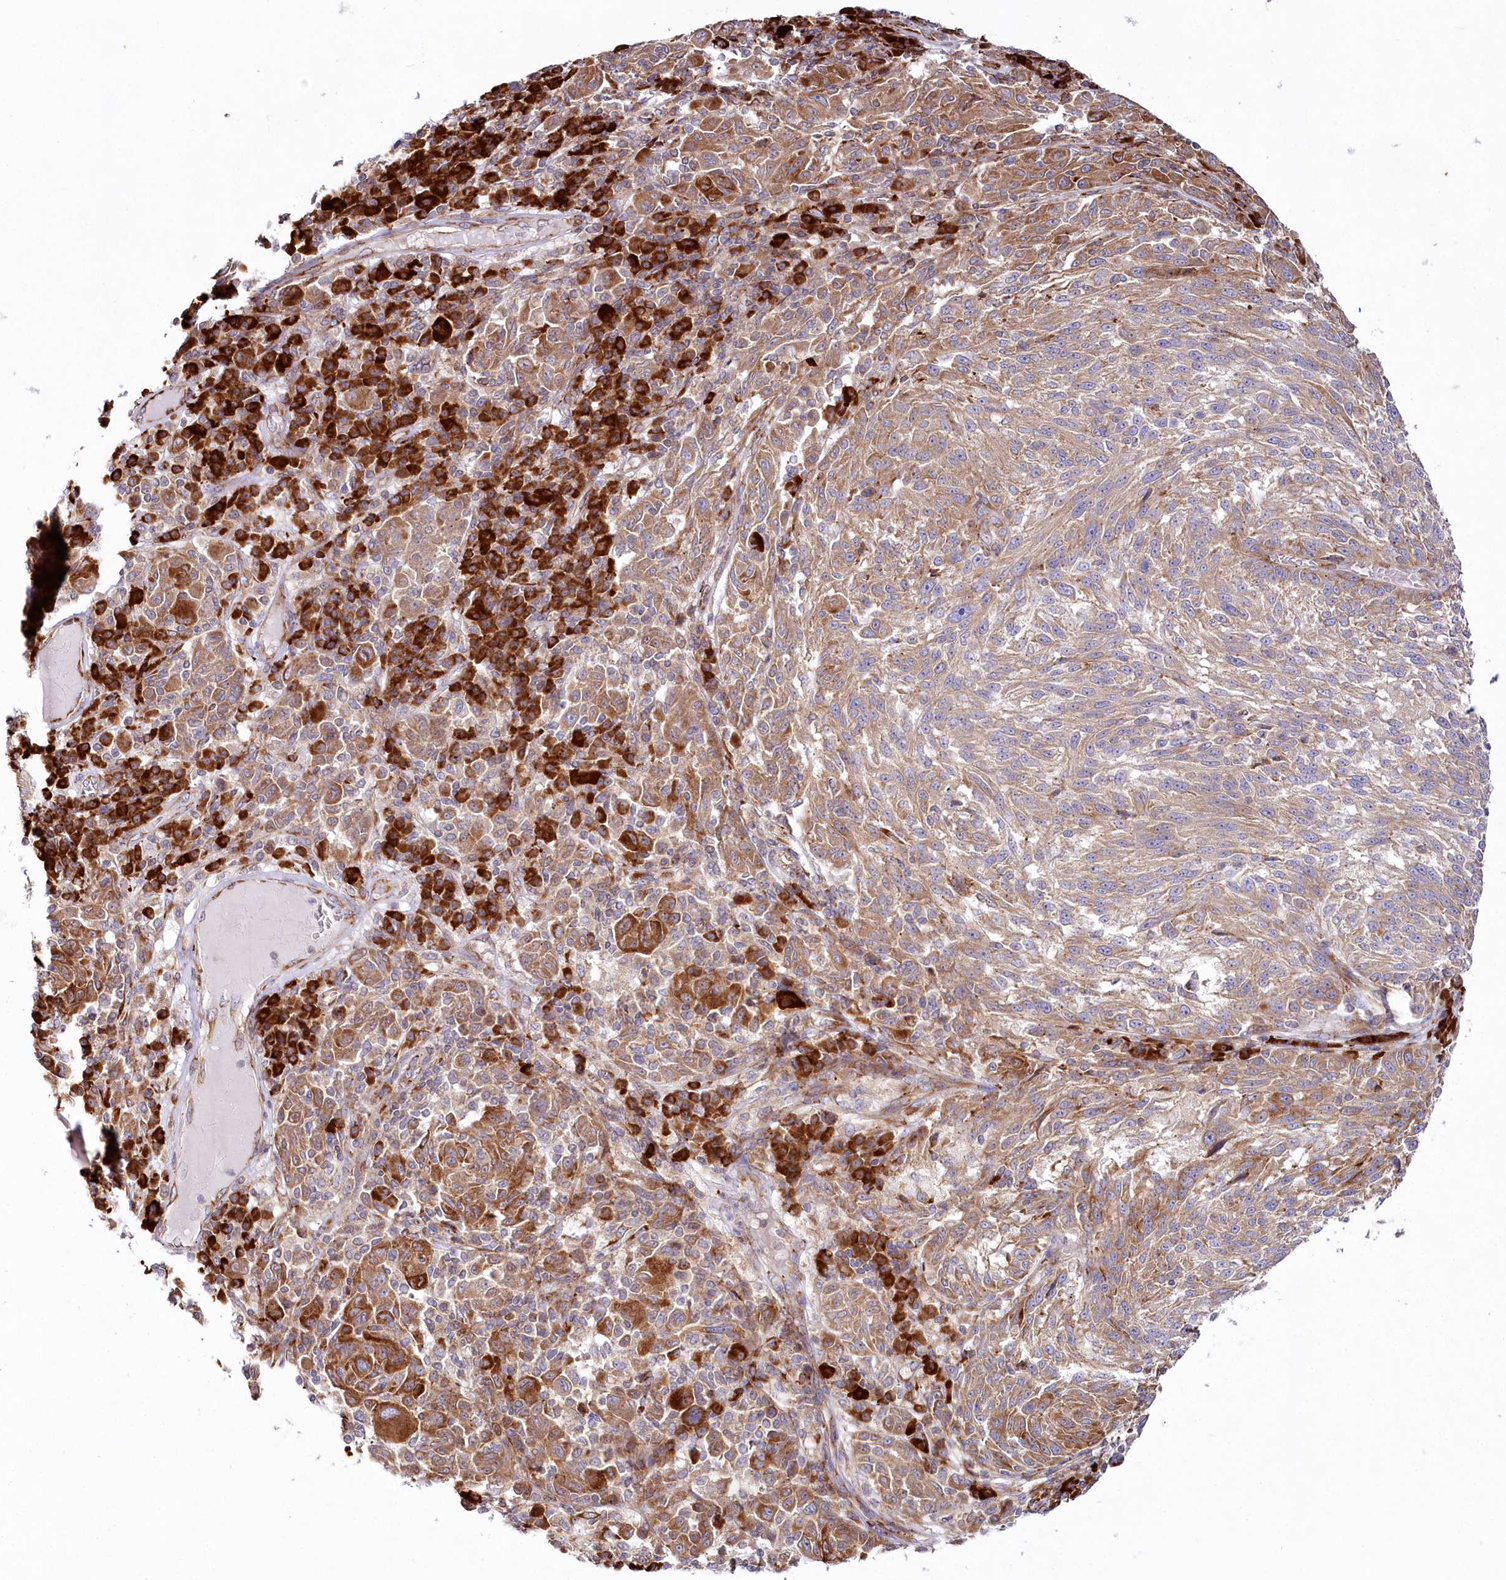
{"staining": {"intensity": "moderate", "quantity": "25%-75%", "location": "cytoplasmic/membranous"}, "tissue": "melanoma", "cell_type": "Tumor cells", "image_type": "cancer", "snomed": [{"axis": "morphology", "description": "Malignant melanoma, NOS"}, {"axis": "topography", "description": "Skin"}], "caption": "DAB immunohistochemical staining of malignant melanoma exhibits moderate cytoplasmic/membranous protein expression in about 25%-75% of tumor cells.", "gene": "POGLUT1", "patient": {"sex": "male", "age": 53}}